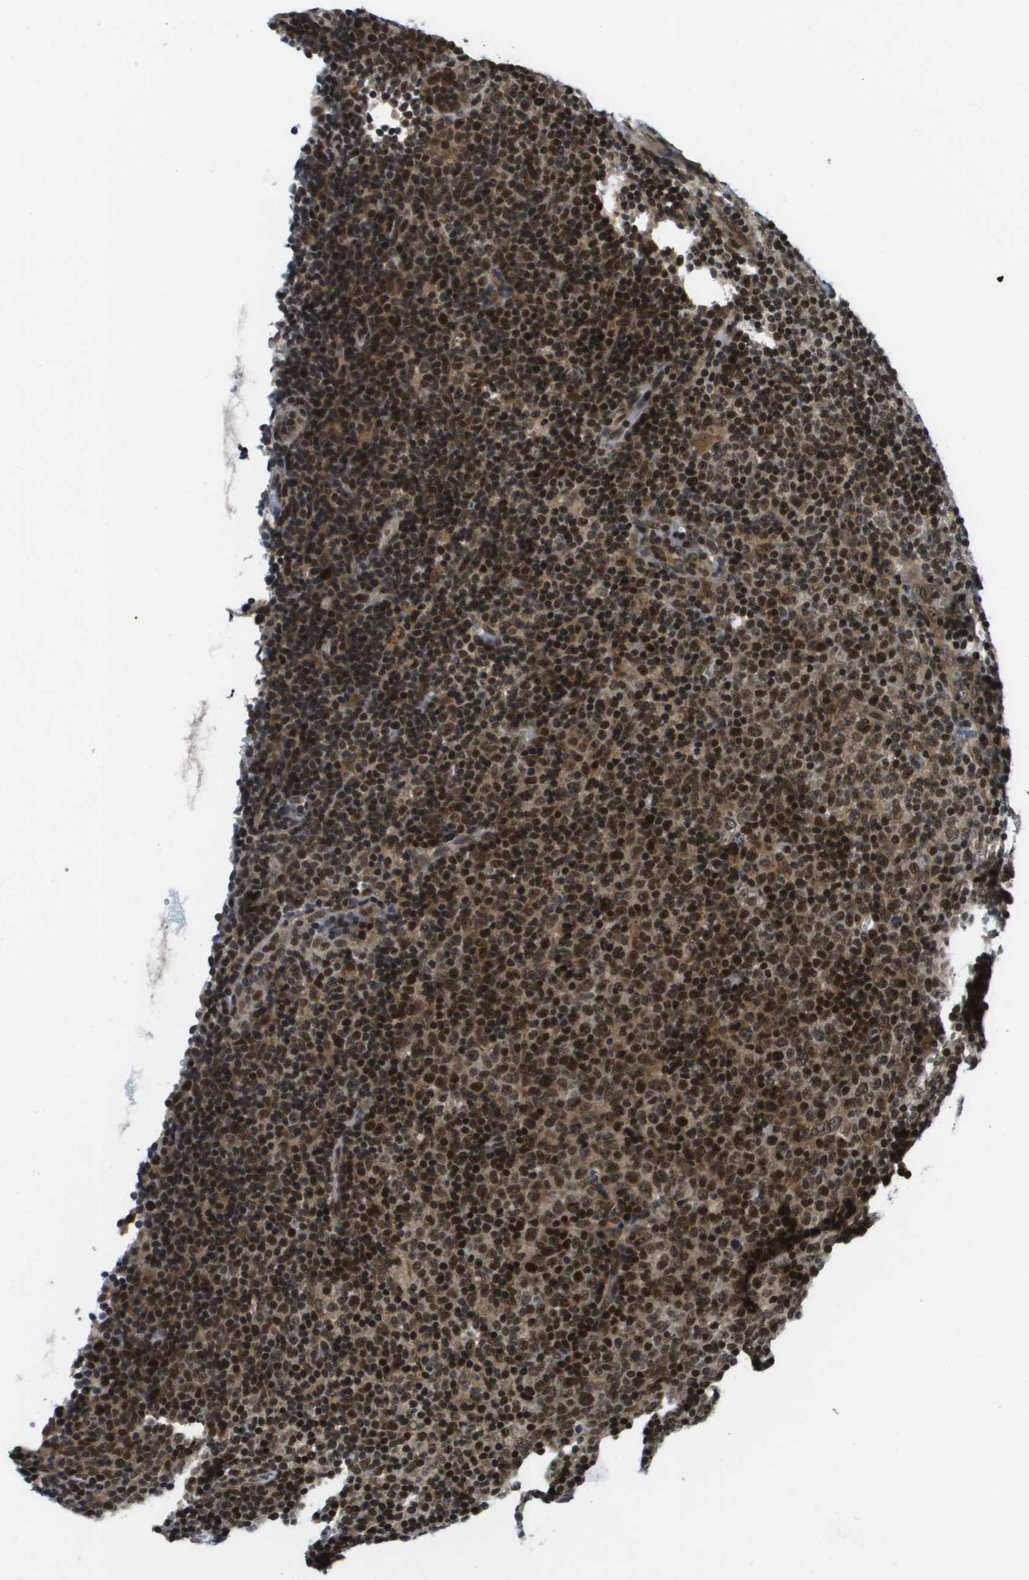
{"staining": {"intensity": "strong", "quantity": ">75%", "location": "cytoplasmic/membranous,nuclear"}, "tissue": "lymphoma", "cell_type": "Tumor cells", "image_type": "cancer", "snomed": [{"axis": "morphology", "description": "Malignant lymphoma, non-Hodgkin's type, Low grade"}, {"axis": "topography", "description": "Lymph node"}], "caption": "The image displays staining of lymphoma, revealing strong cytoplasmic/membranous and nuclear protein staining (brown color) within tumor cells.", "gene": "RECQL4", "patient": {"sex": "male", "age": 70}}